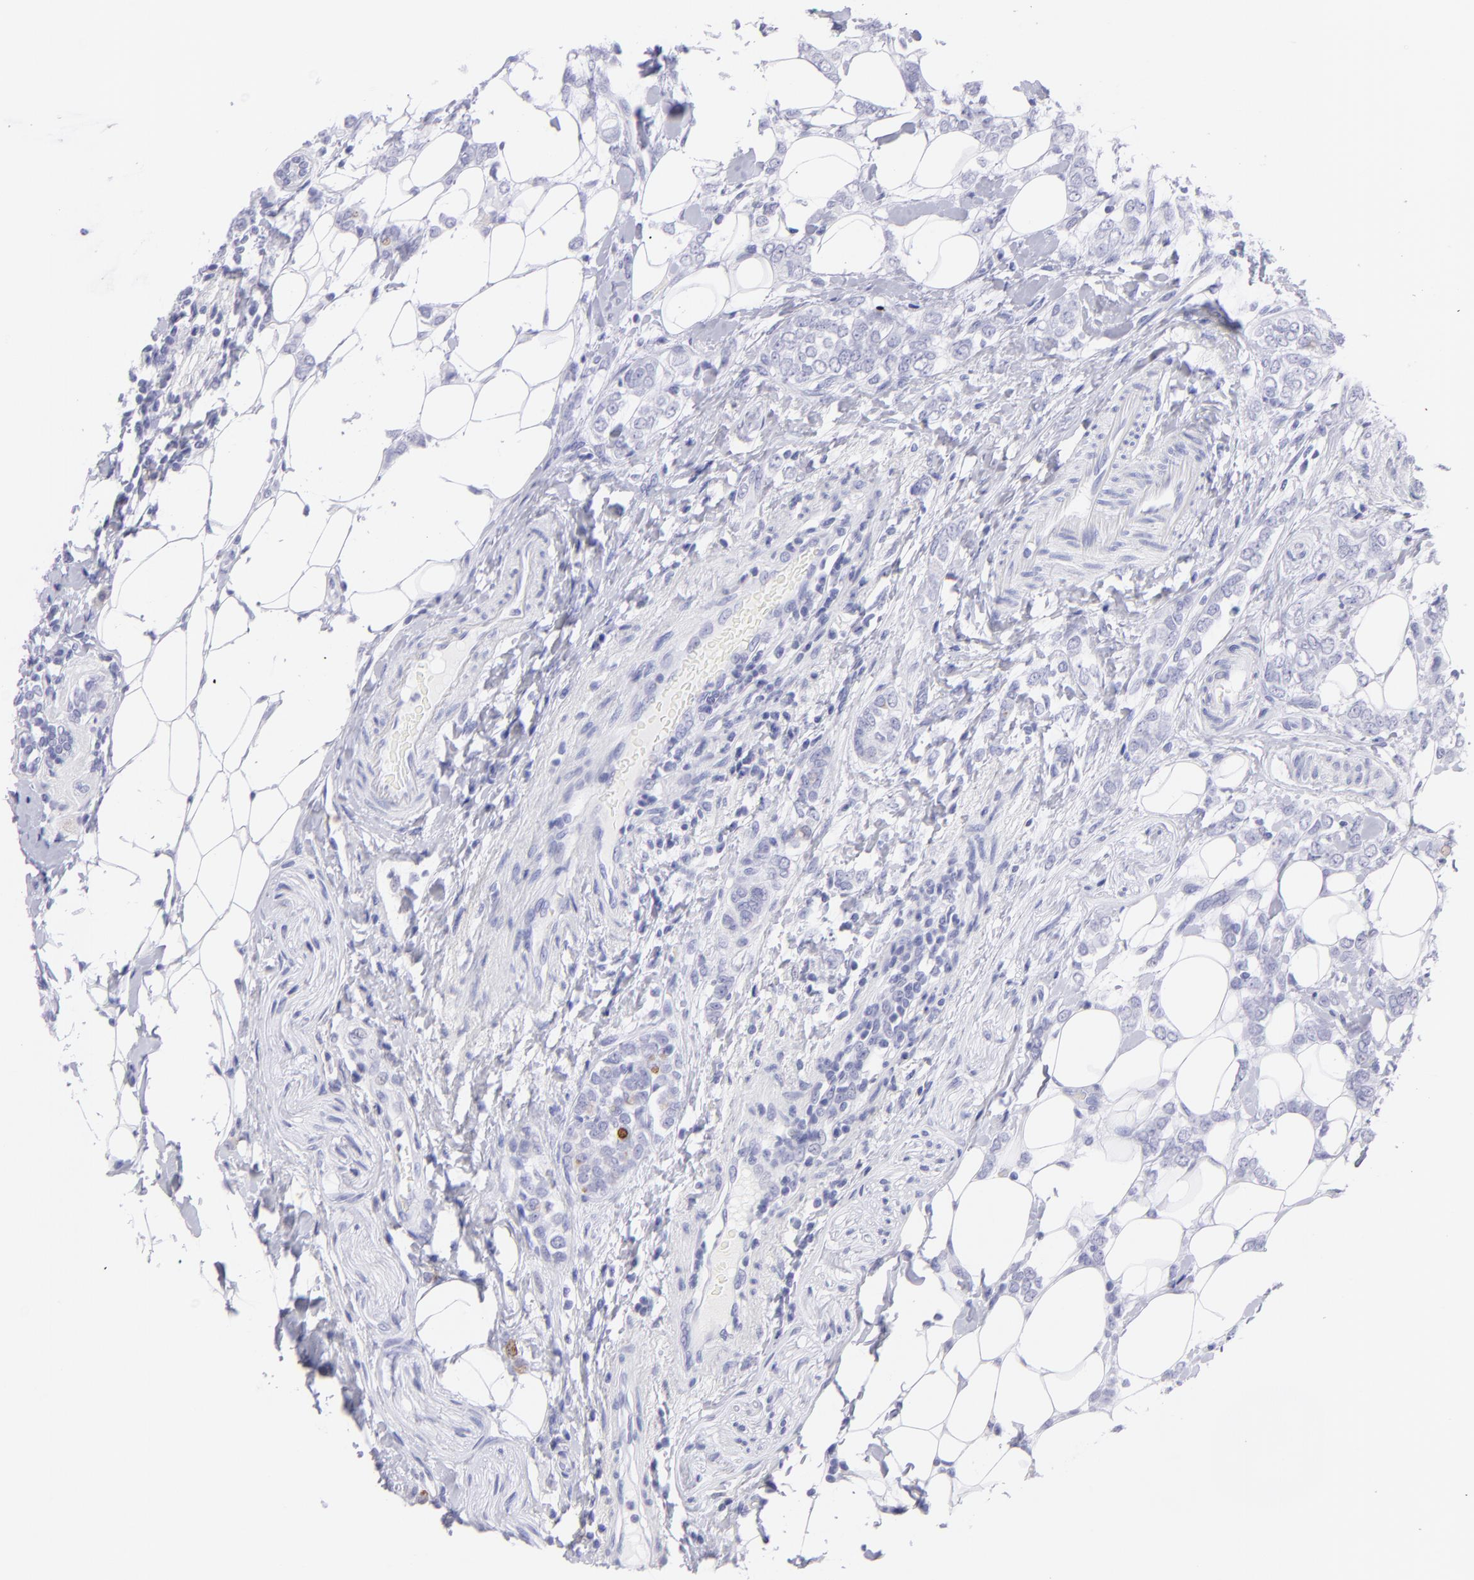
{"staining": {"intensity": "negative", "quantity": "none", "location": "none"}, "tissue": "breast cancer", "cell_type": "Tumor cells", "image_type": "cancer", "snomed": [{"axis": "morphology", "description": "Normal tissue, NOS"}, {"axis": "morphology", "description": "Lobular carcinoma"}, {"axis": "topography", "description": "Breast"}], "caption": "A high-resolution histopathology image shows IHC staining of lobular carcinoma (breast), which demonstrates no significant positivity in tumor cells. (Stains: DAB (3,3'-diaminobenzidine) immunohistochemistry with hematoxylin counter stain, Microscopy: brightfield microscopy at high magnification).", "gene": "PIP", "patient": {"sex": "female", "age": 47}}